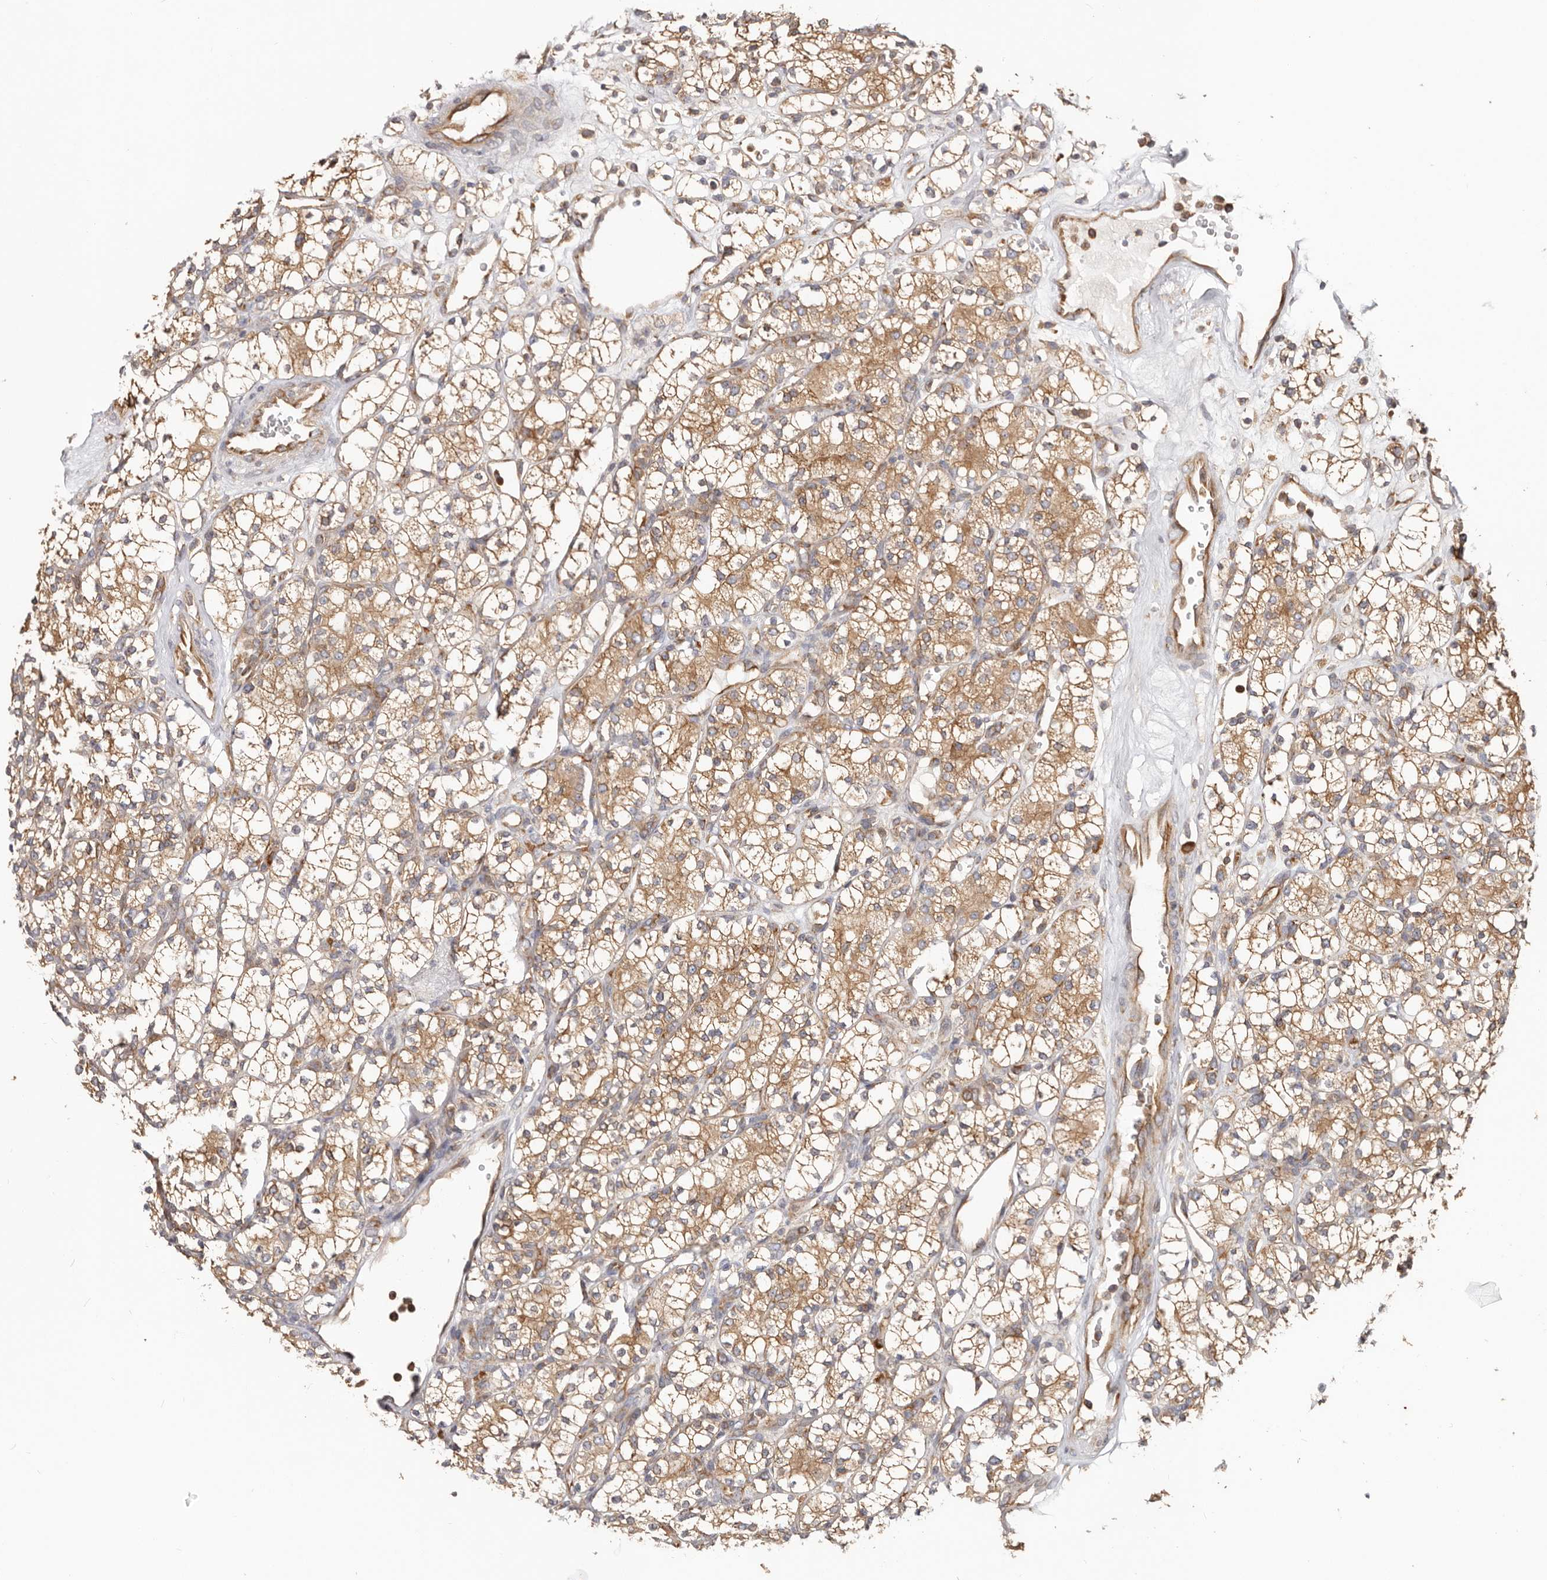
{"staining": {"intensity": "moderate", "quantity": ">75%", "location": "cytoplasmic/membranous"}, "tissue": "renal cancer", "cell_type": "Tumor cells", "image_type": "cancer", "snomed": [{"axis": "morphology", "description": "Adenocarcinoma, NOS"}, {"axis": "topography", "description": "Kidney"}], "caption": "Immunohistochemical staining of human renal cancer reveals medium levels of moderate cytoplasmic/membranous staining in approximately >75% of tumor cells. (DAB (3,3'-diaminobenzidine) IHC with brightfield microscopy, high magnification).", "gene": "EPRS1", "patient": {"sex": "male", "age": 77}}